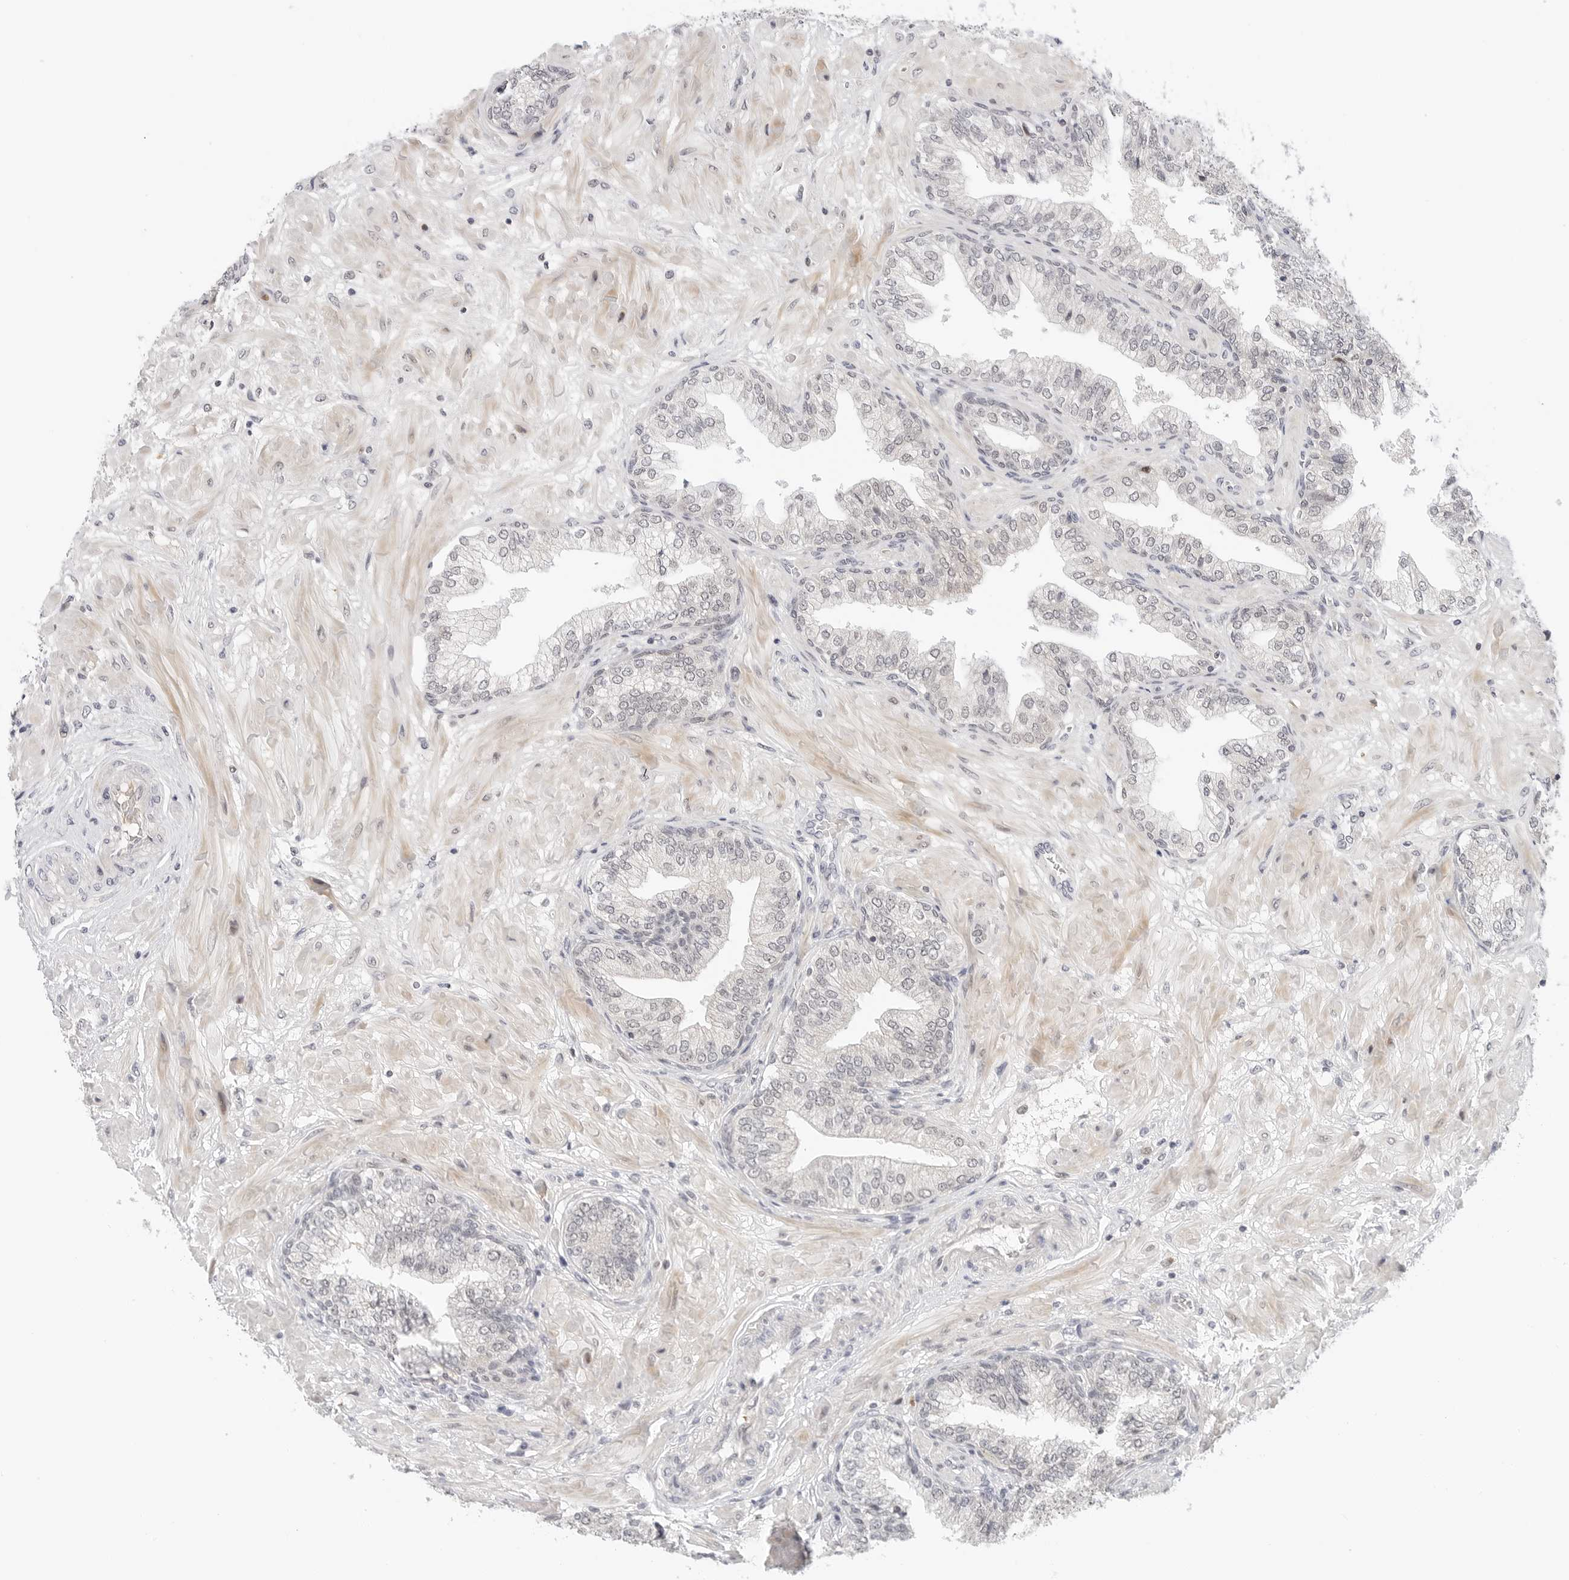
{"staining": {"intensity": "negative", "quantity": "none", "location": "none"}, "tissue": "prostate cancer", "cell_type": "Tumor cells", "image_type": "cancer", "snomed": [{"axis": "morphology", "description": "Adenocarcinoma, High grade"}, {"axis": "topography", "description": "Prostate"}], "caption": "Immunohistochemical staining of human prostate cancer (high-grade adenocarcinoma) exhibits no significant expression in tumor cells.", "gene": "TSEN2", "patient": {"sex": "male", "age": 59}}